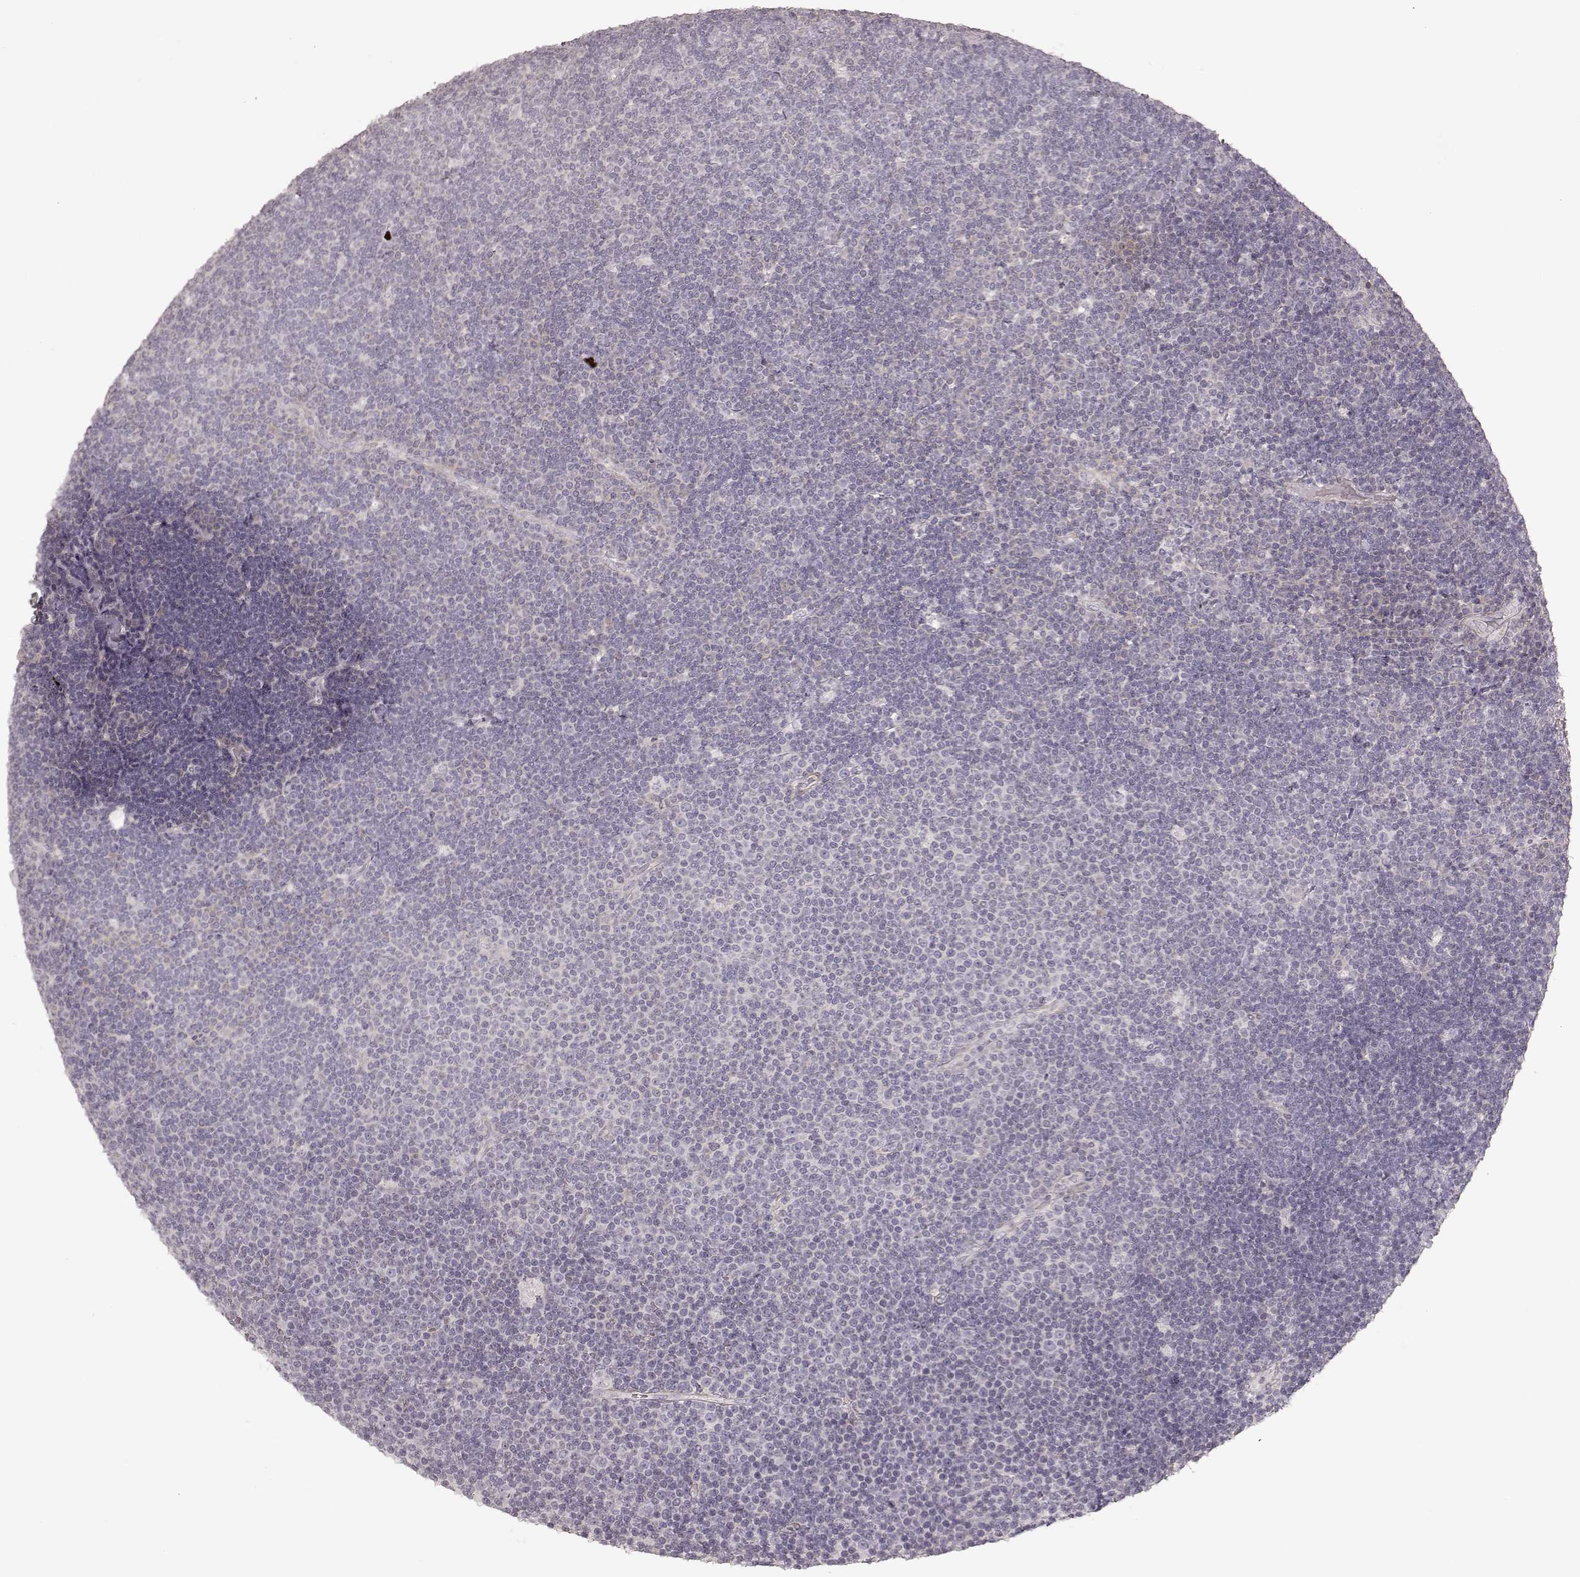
{"staining": {"intensity": "negative", "quantity": "none", "location": "none"}, "tissue": "lymphoma", "cell_type": "Tumor cells", "image_type": "cancer", "snomed": [{"axis": "morphology", "description": "Malignant lymphoma, non-Hodgkin's type, Low grade"}, {"axis": "topography", "description": "Brain"}], "caption": "Tumor cells show no significant expression in low-grade malignant lymphoma, non-Hodgkin's type. (Brightfield microscopy of DAB immunohistochemistry at high magnification).", "gene": "KCNJ9", "patient": {"sex": "female", "age": 66}}